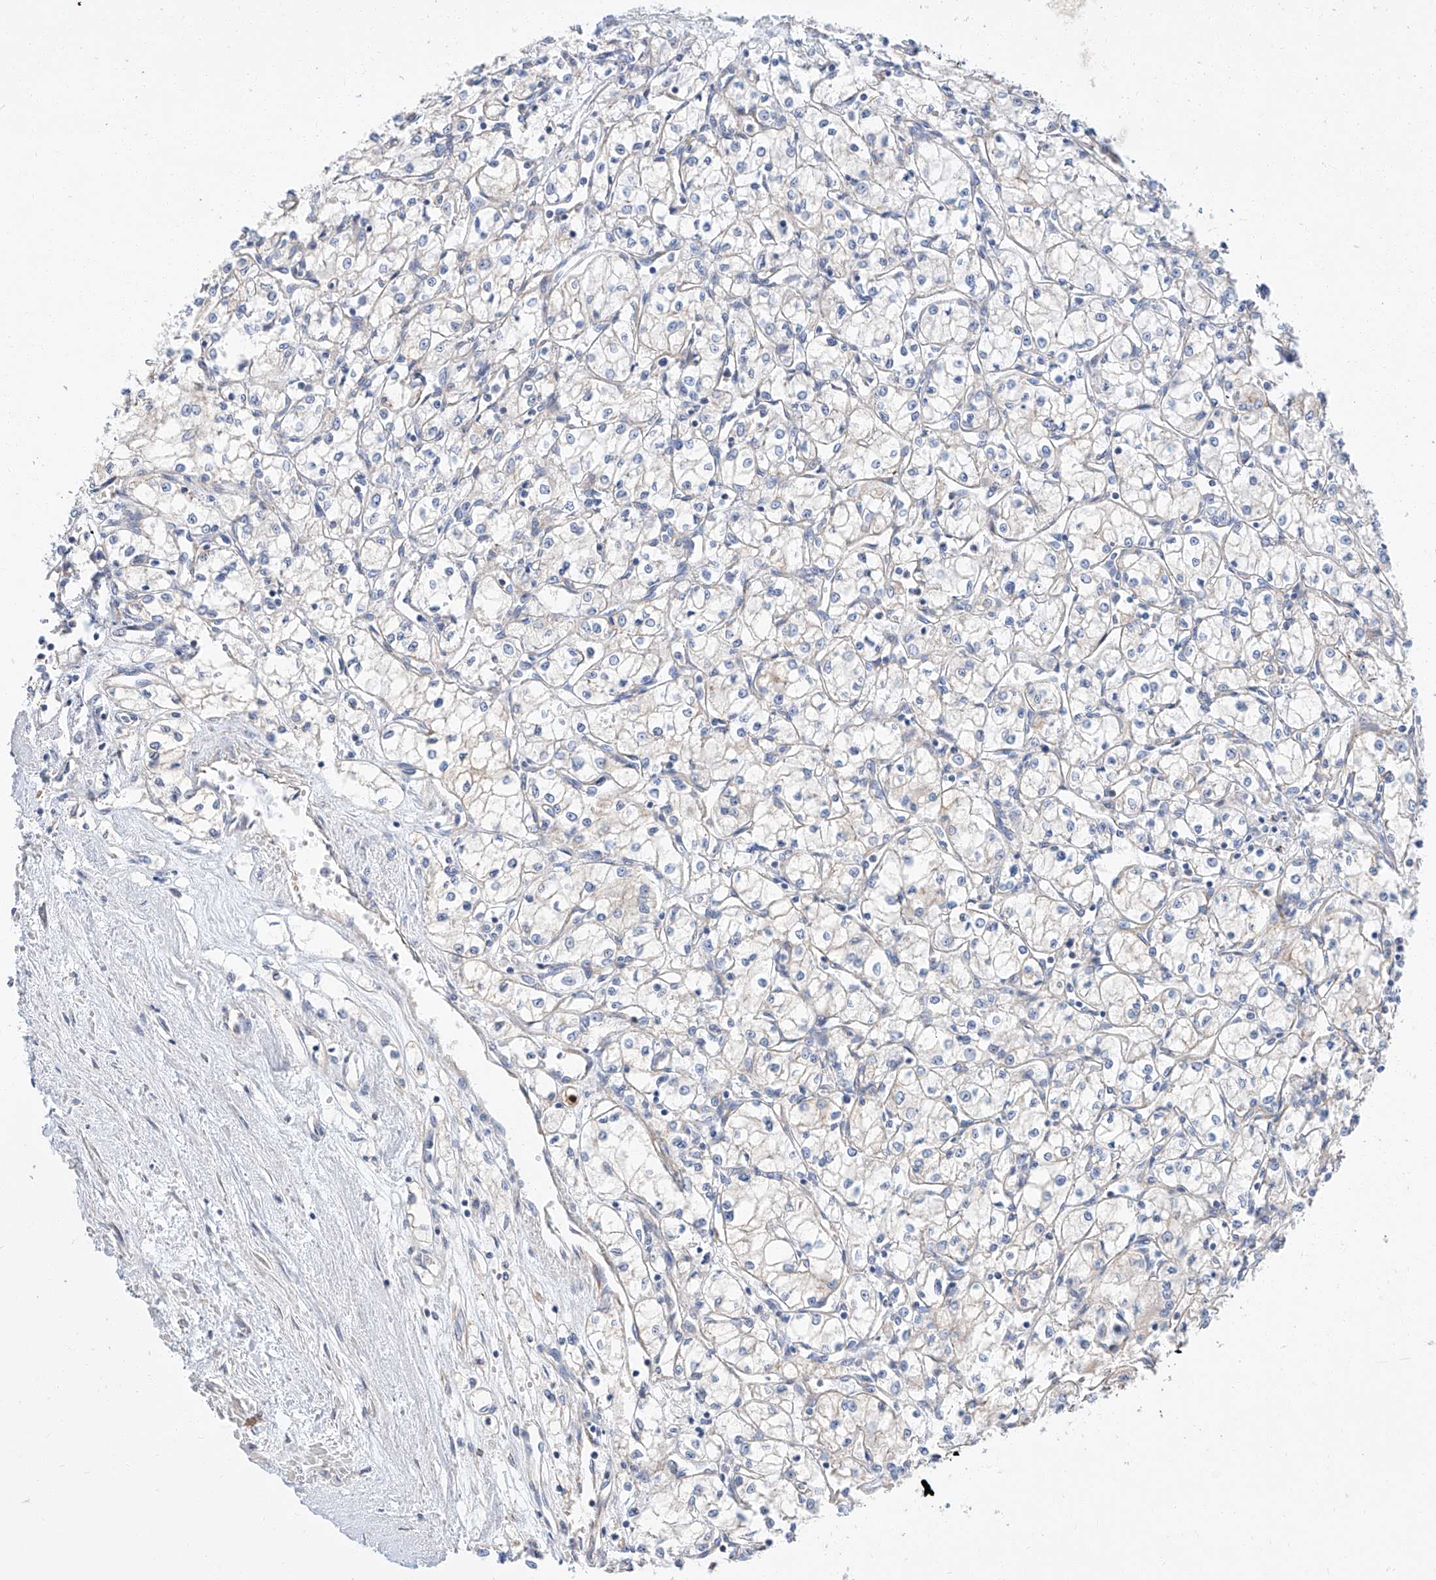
{"staining": {"intensity": "negative", "quantity": "none", "location": "none"}, "tissue": "renal cancer", "cell_type": "Tumor cells", "image_type": "cancer", "snomed": [{"axis": "morphology", "description": "Adenocarcinoma, NOS"}, {"axis": "topography", "description": "Kidney"}], "caption": "Immunohistochemistry image of adenocarcinoma (renal) stained for a protein (brown), which demonstrates no expression in tumor cells.", "gene": "GLMN", "patient": {"sex": "male", "age": 59}}